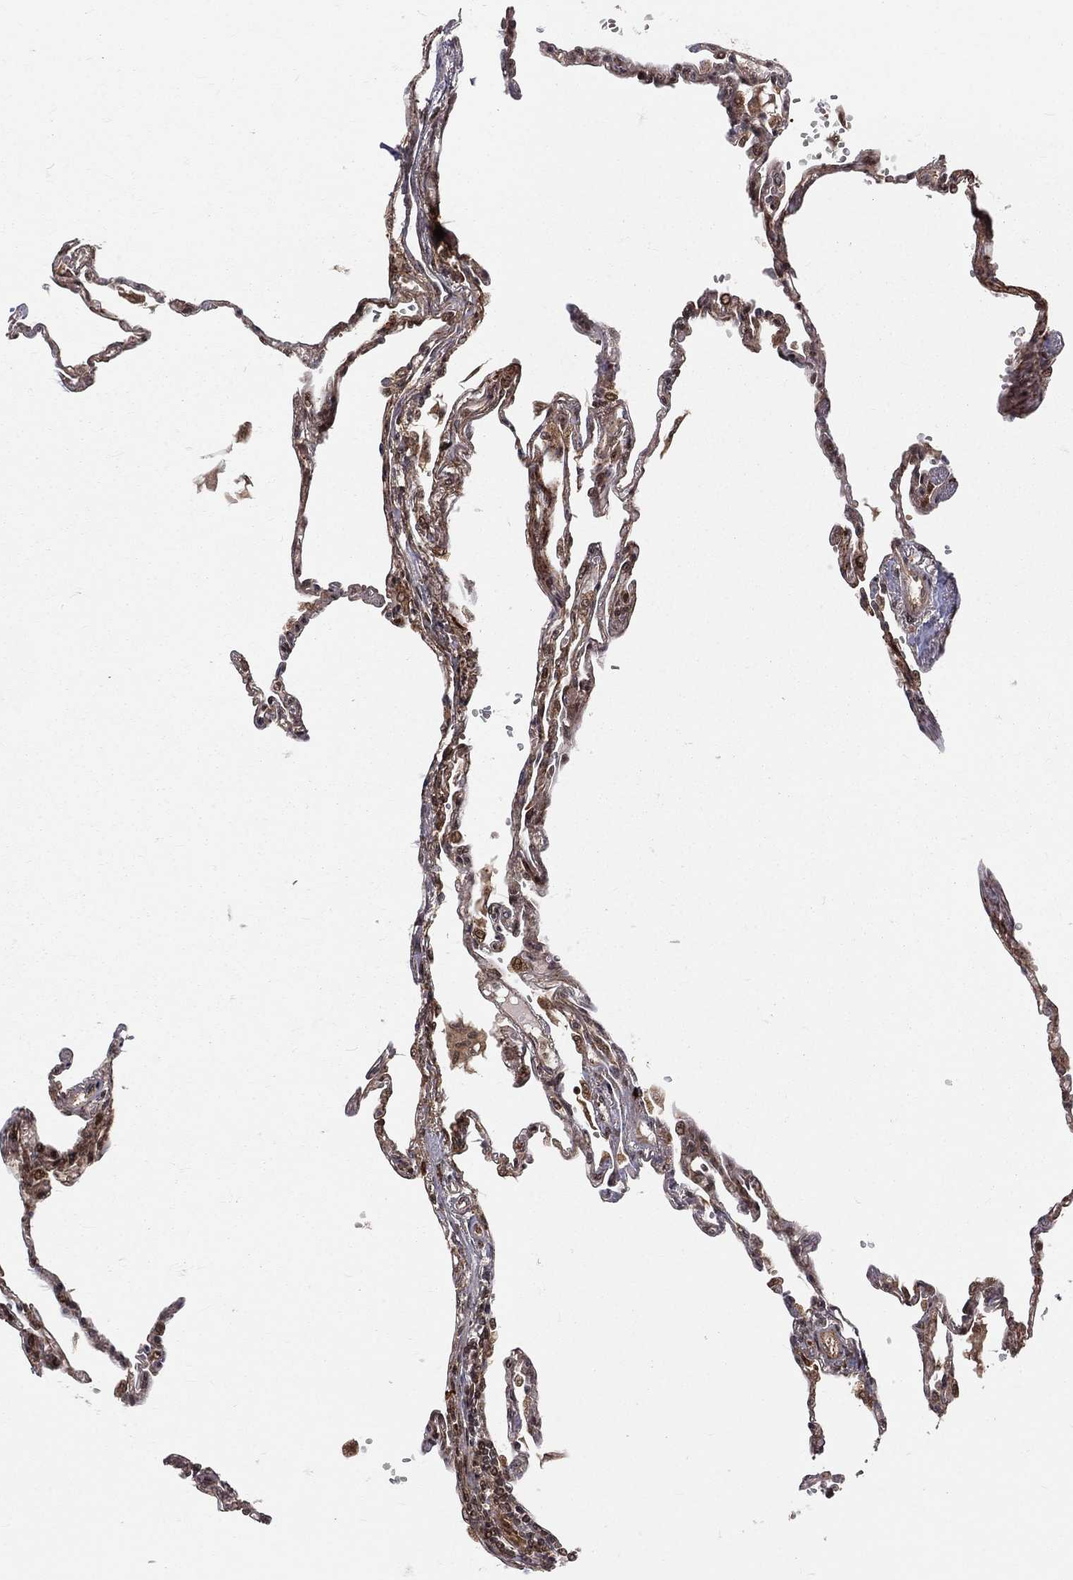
{"staining": {"intensity": "strong", "quantity": "<25%", "location": "nuclear"}, "tissue": "lung", "cell_type": "Alveolar cells", "image_type": "normal", "snomed": [{"axis": "morphology", "description": "Normal tissue, NOS"}, {"axis": "topography", "description": "Lung"}], "caption": "IHC photomicrograph of normal lung stained for a protein (brown), which demonstrates medium levels of strong nuclear expression in approximately <25% of alveolar cells.", "gene": "MDM2", "patient": {"sex": "male", "age": 78}}